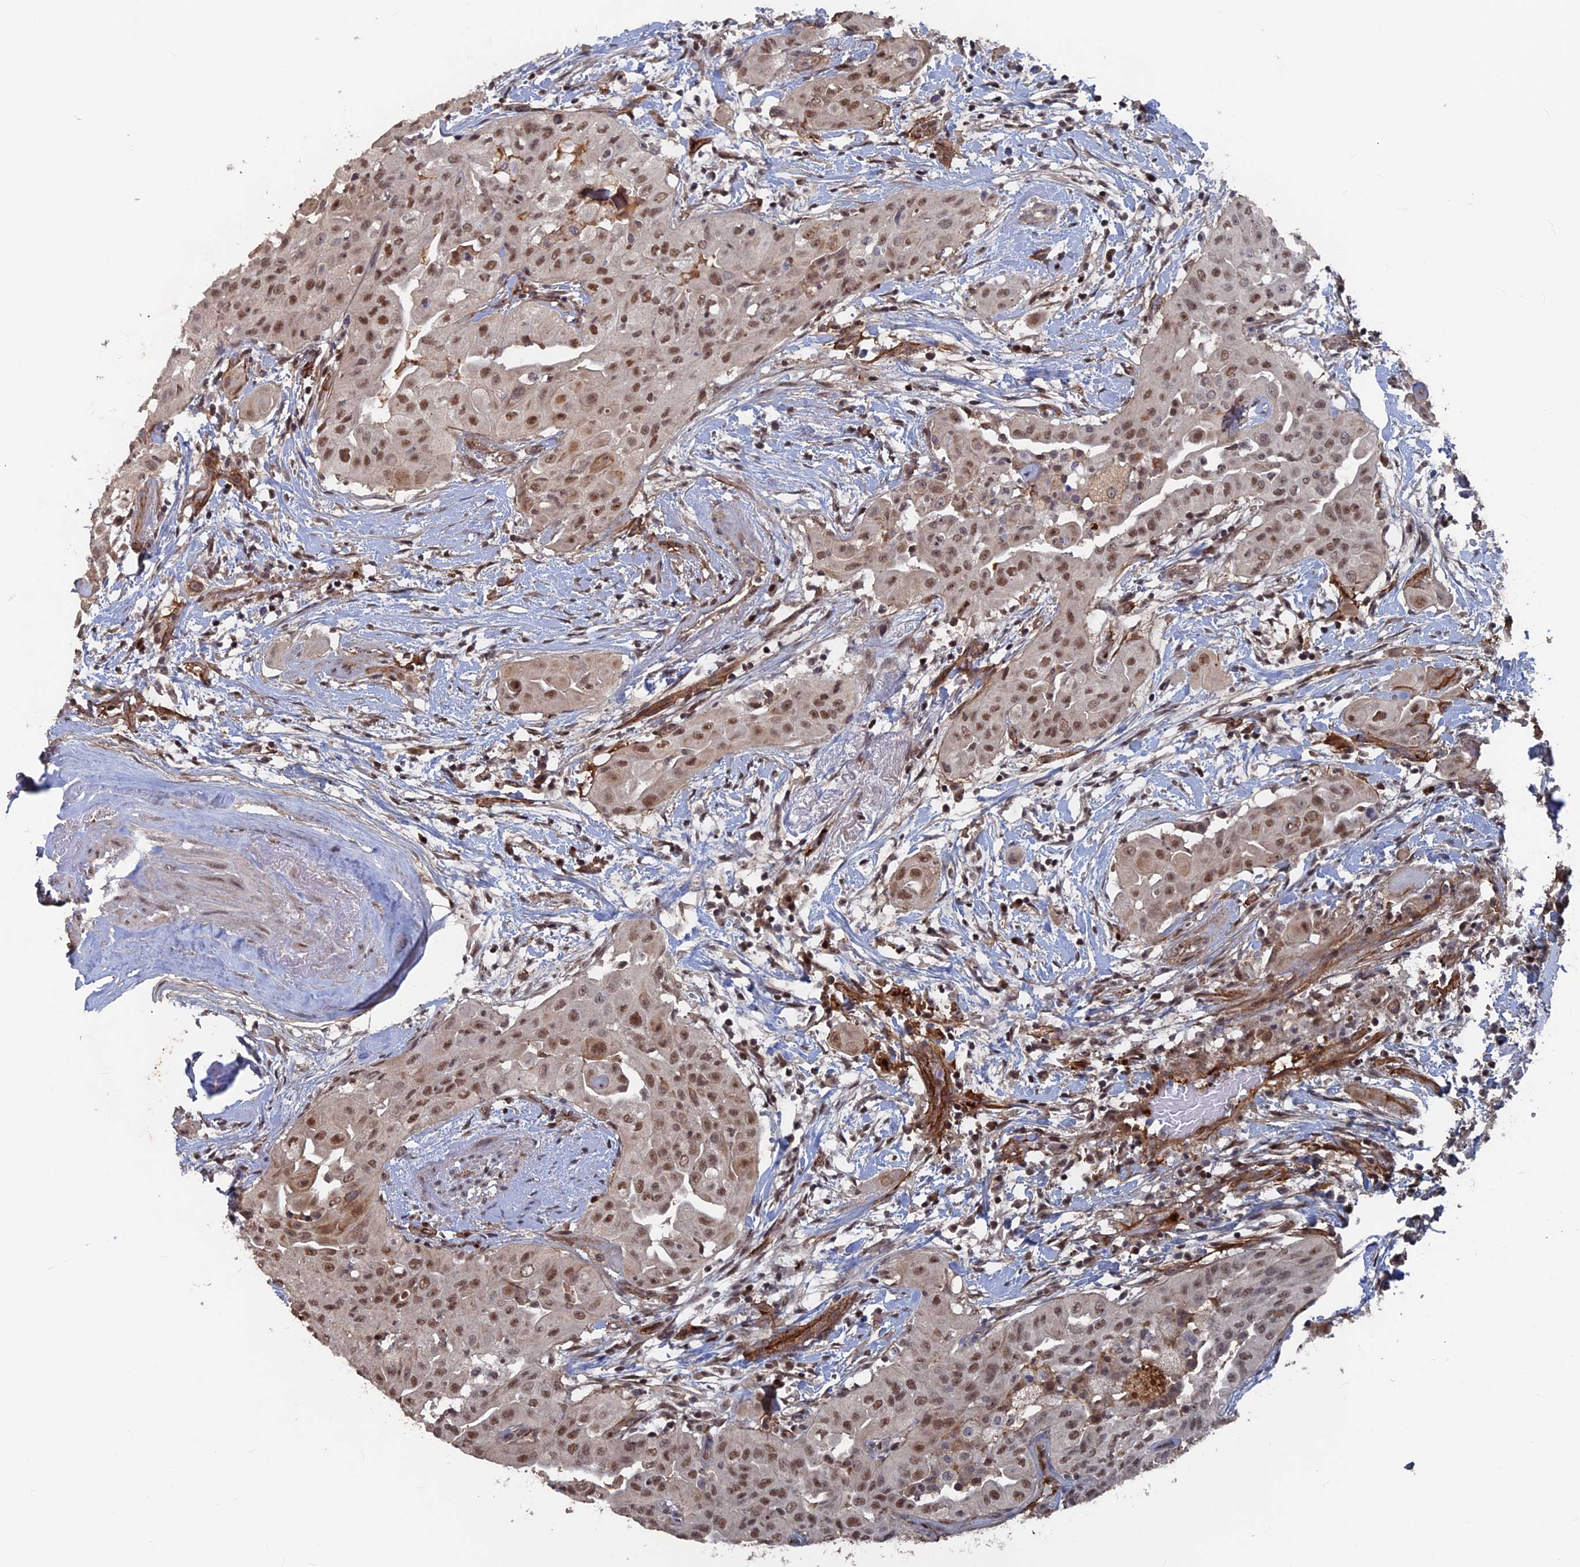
{"staining": {"intensity": "moderate", "quantity": ">75%", "location": "nuclear"}, "tissue": "thyroid cancer", "cell_type": "Tumor cells", "image_type": "cancer", "snomed": [{"axis": "morphology", "description": "Papillary adenocarcinoma, NOS"}, {"axis": "topography", "description": "Thyroid gland"}], "caption": "Tumor cells reveal medium levels of moderate nuclear positivity in about >75% of cells in thyroid cancer.", "gene": "SH3D21", "patient": {"sex": "female", "age": 59}}